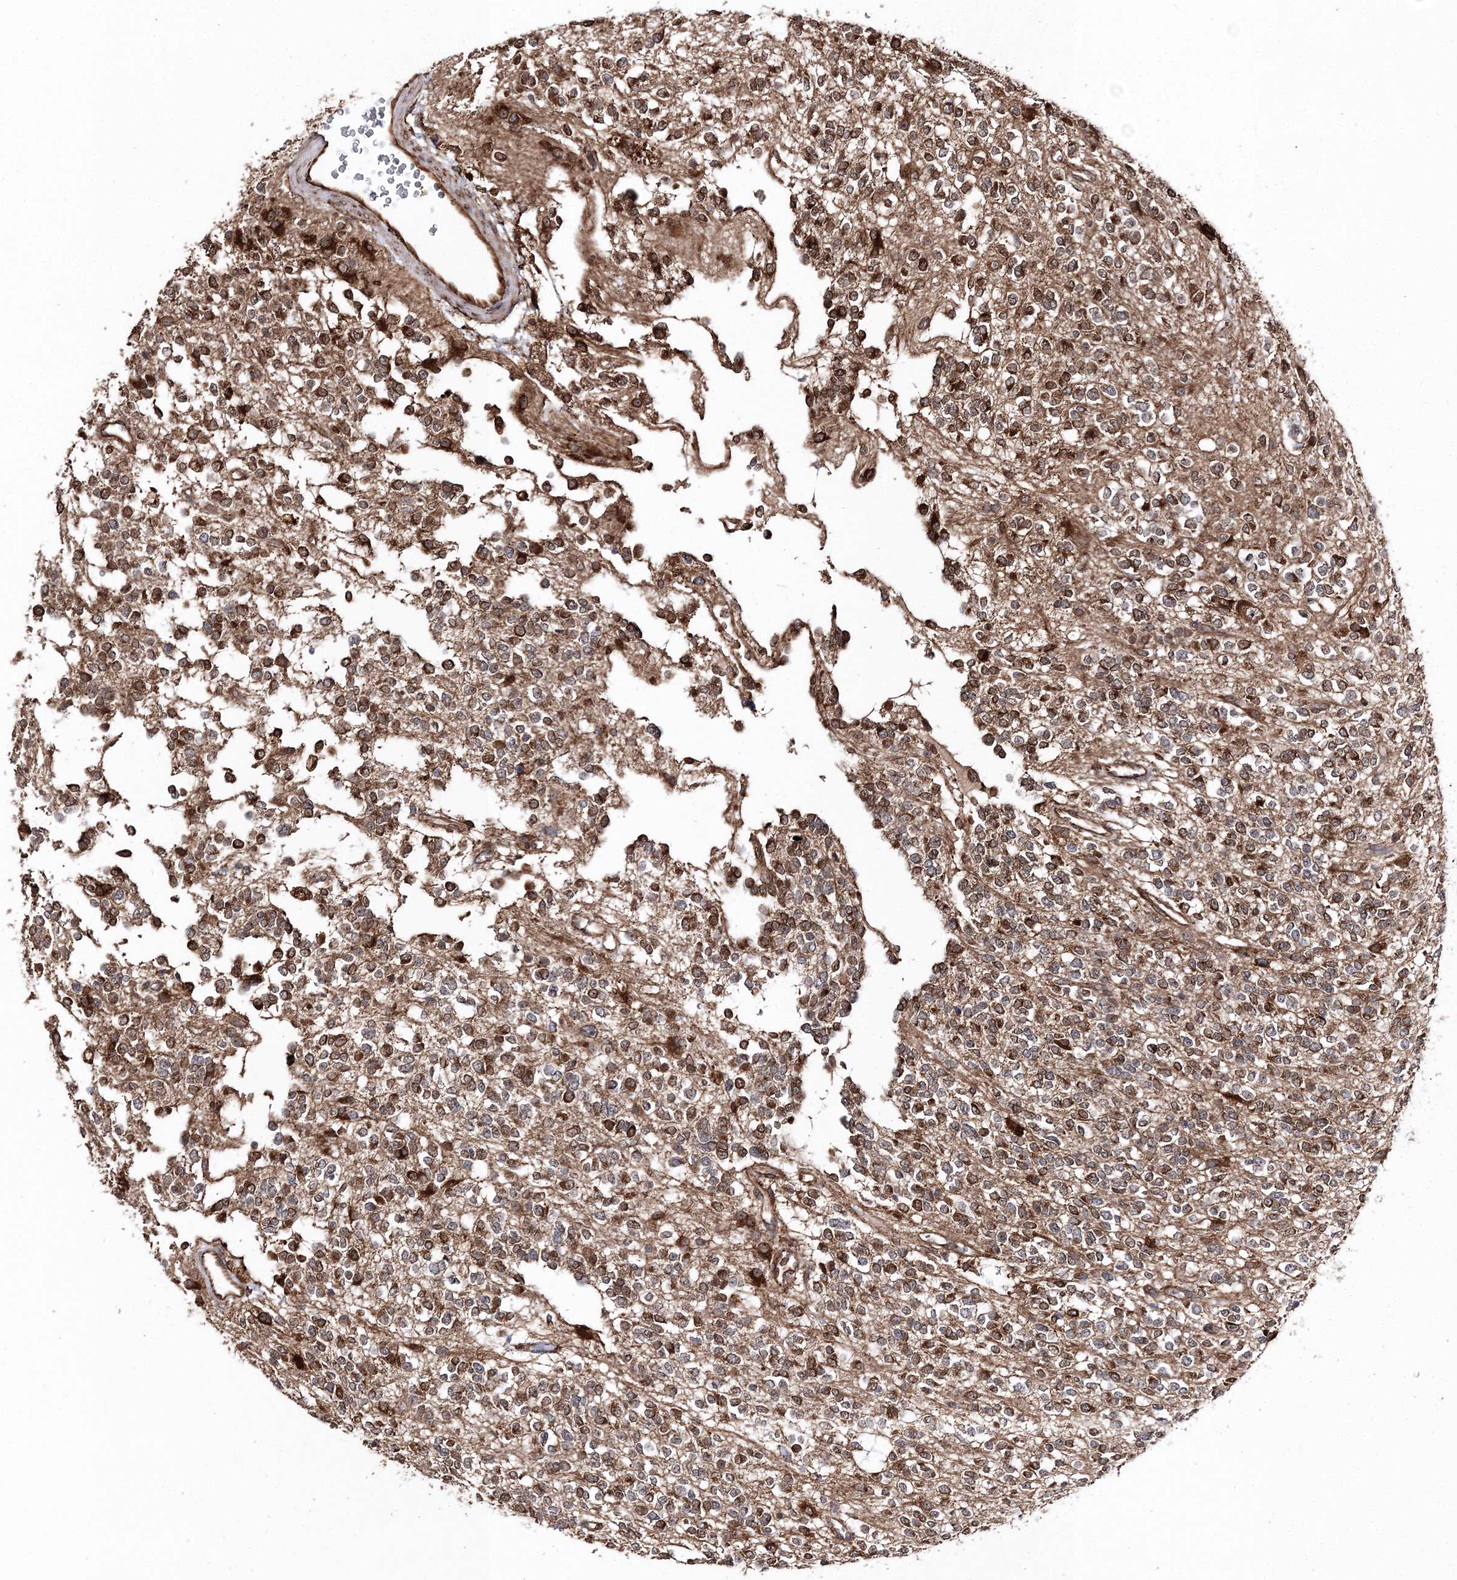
{"staining": {"intensity": "moderate", "quantity": ">75%", "location": "cytoplasmic/membranous"}, "tissue": "glioma", "cell_type": "Tumor cells", "image_type": "cancer", "snomed": [{"axis": "morphology", "description": "Glioma, malignant, High grade"}, {"axis": "topography", "description": "Brain"}], "caption": "Immunohistochemistry image of neoplastic tissue: human glioma stained using immunohistochemistry (IHC) exhibits medium levels of moderate protein expression localized specifically in the cytoplasmic/membranous of tumor cells, appearing as a cytoplasmic/membranous brown color.", "gene": "SCRN3", "patient": {"sex": "male", "age": 34}}